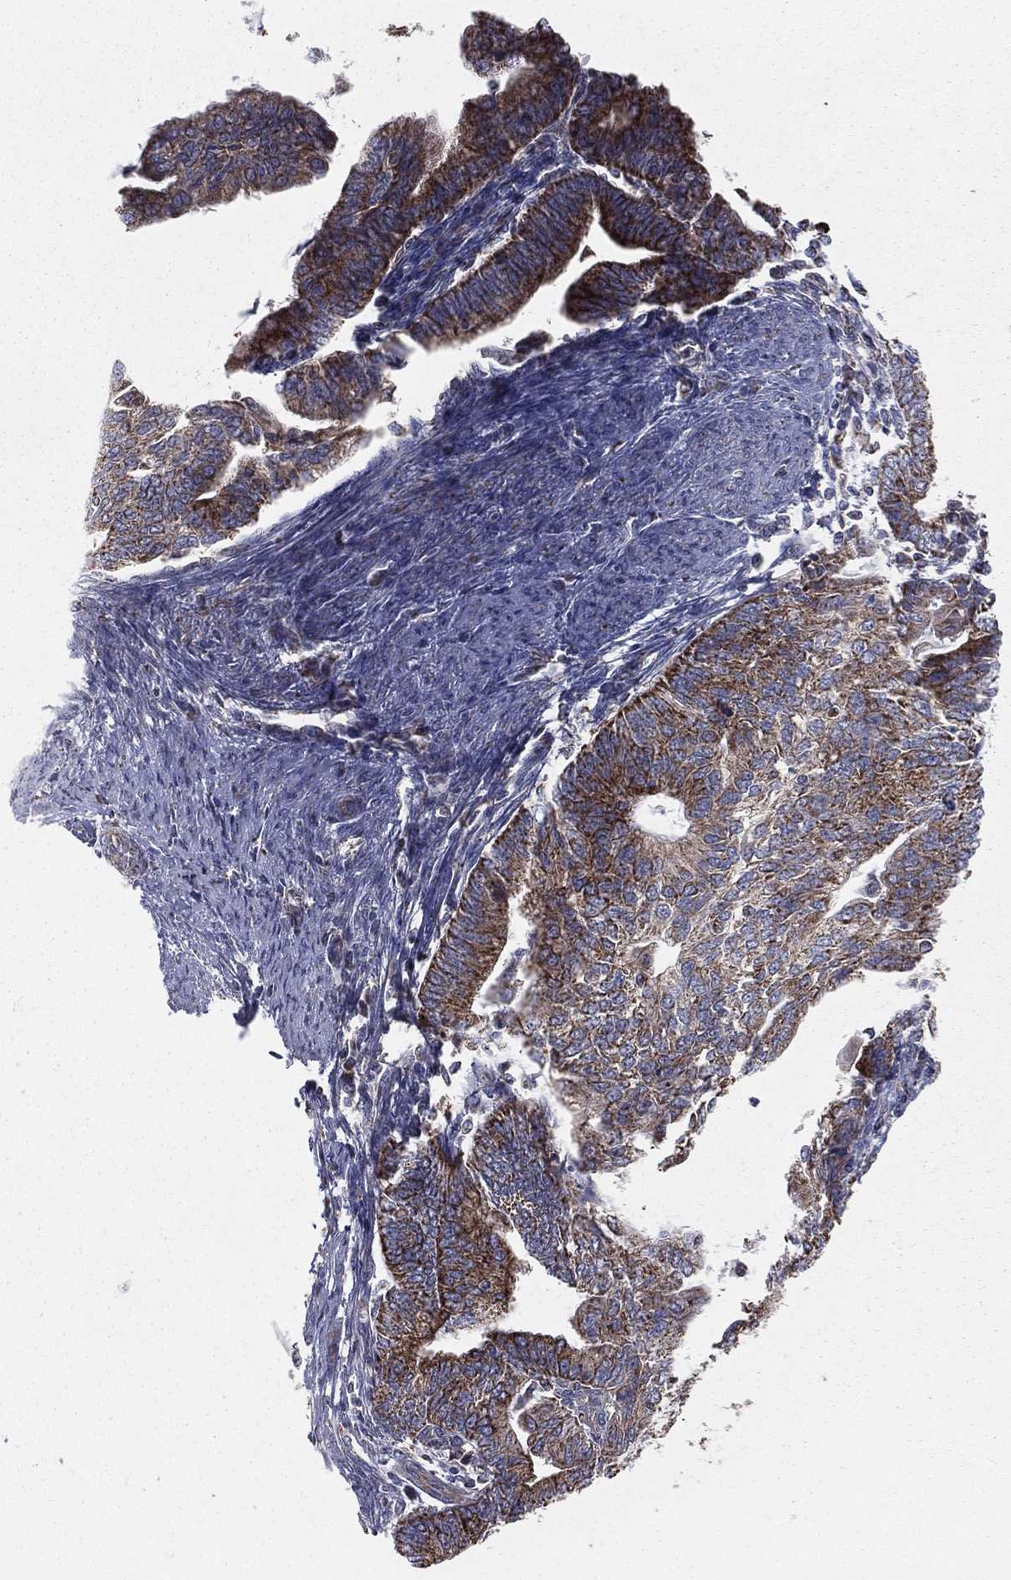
{"staining": {"intensity": "strong", "quantity": ">75%", "location": "cytoplasmic/membranous"}, "tissue": "endometrial cancer", "cell_type": "Tumor cells", "image_type": "cancer", "snomed": [{"axis": "morphology", "description": "Adenocarcinoma, NOS"}, {"axis": "topography", "description": "Endometrium"}], "caption": "Endometrial cancer stained with immunohistochemistry (IHC) displays strong cytoplasmic/membranous staining in approximately >75% of tumor cells. The staining is performed using DAB (3,3'-diaminobenzidine) brown chromogen to label protein expression. The nuclei are counter-stained blue using hematoxylin.", "gene": "HADH", "patient": {"sex": "female", "age": 82}}